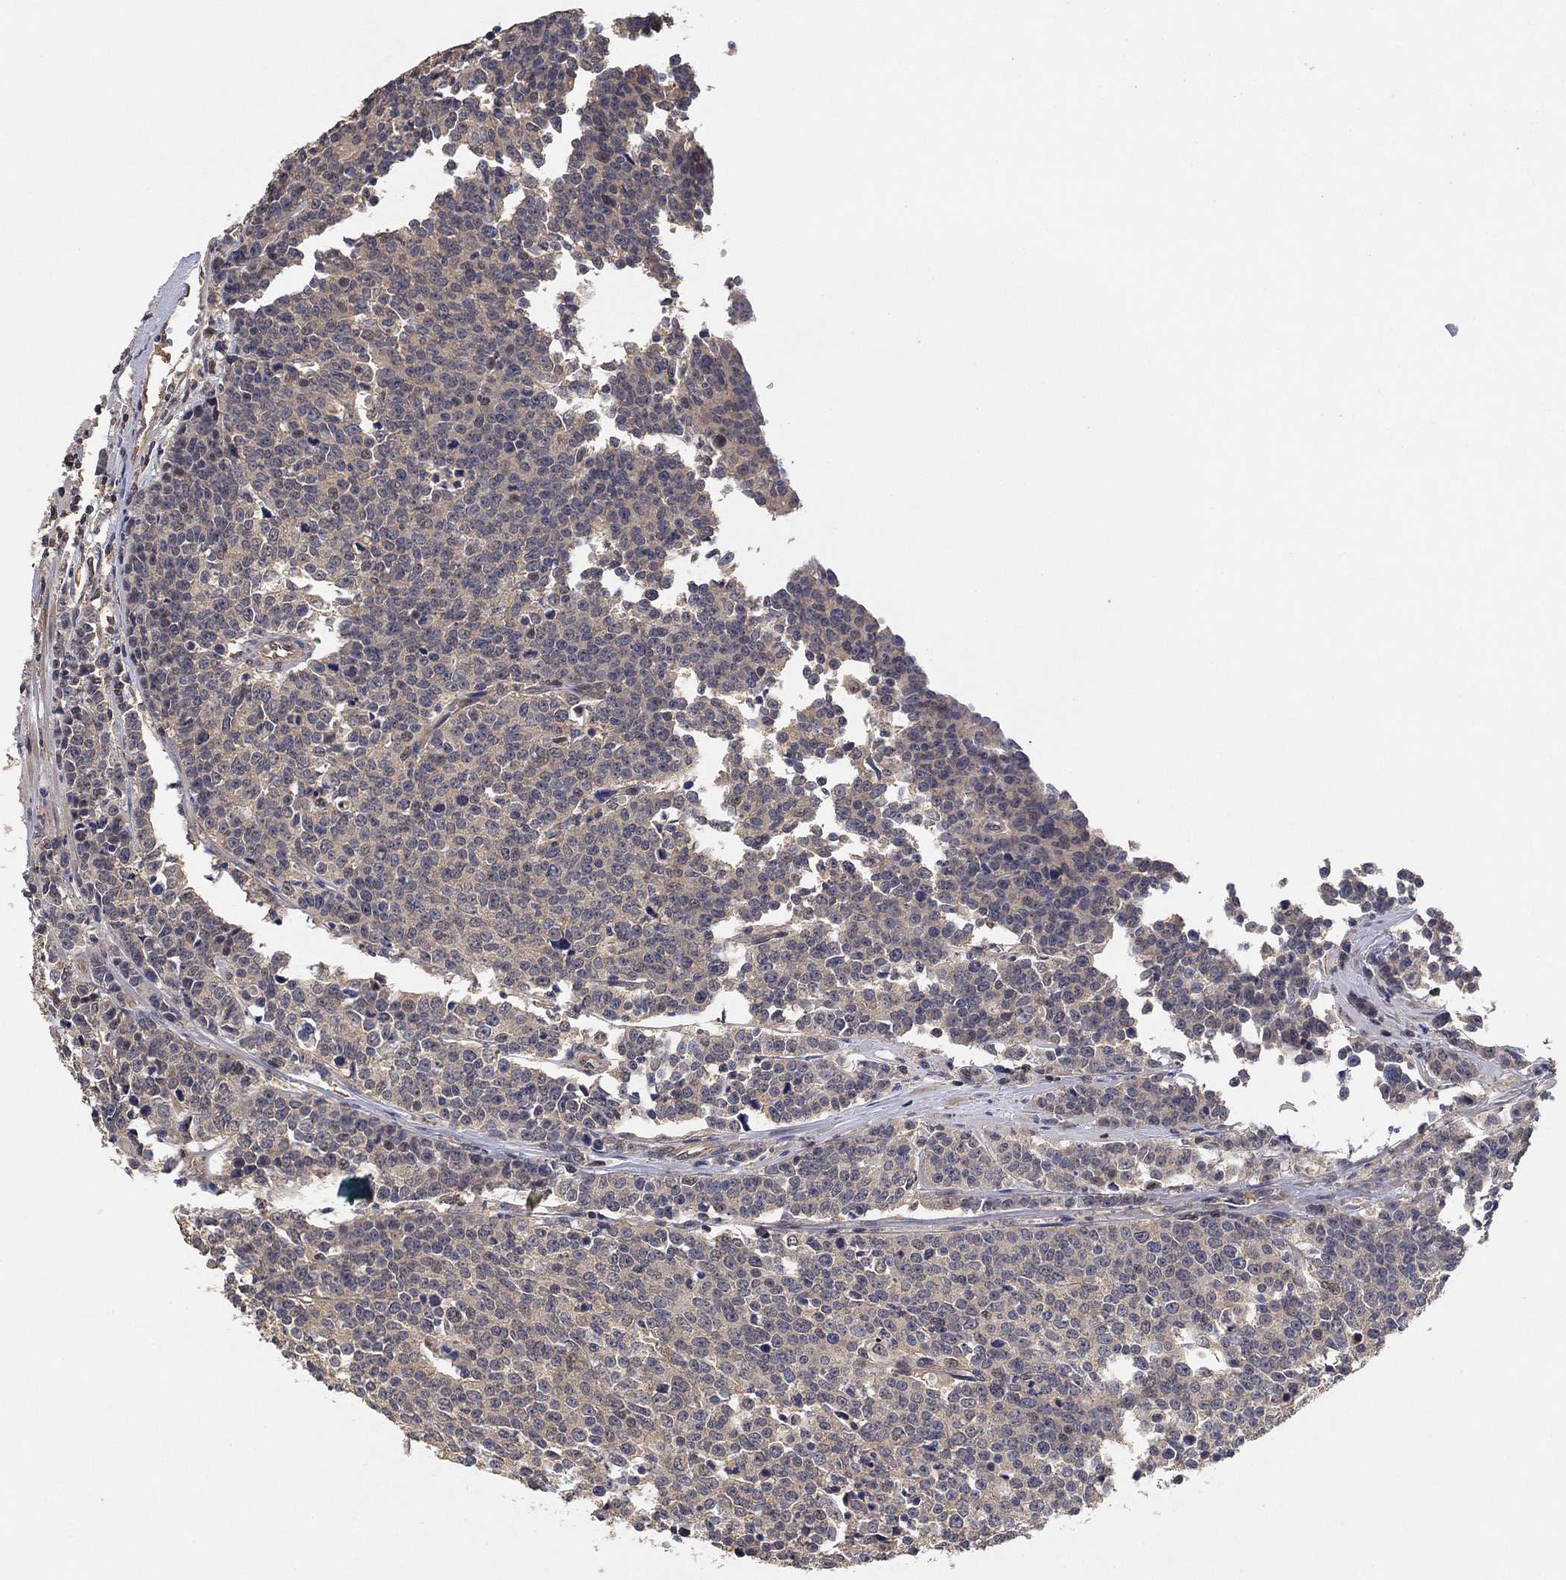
{"staining": {"intensity": "negative", "quantity": "none", "location": "none"}, "tissue": "prostate cancer", "cell_type": "Tumor cells", "image_type": "cancer", "snomed": [{"axis": "morphology", "description": "Adenocarcinoma, NOS"}, {"axis": "topography", "description": "Prostate"}], "caption": "Immunohistochemistry (IHC) of human prostate cancer exhibits no staining in tumor cells.", "gene": "CCDC43", "patient": {"sex": "male", "age": 67}}